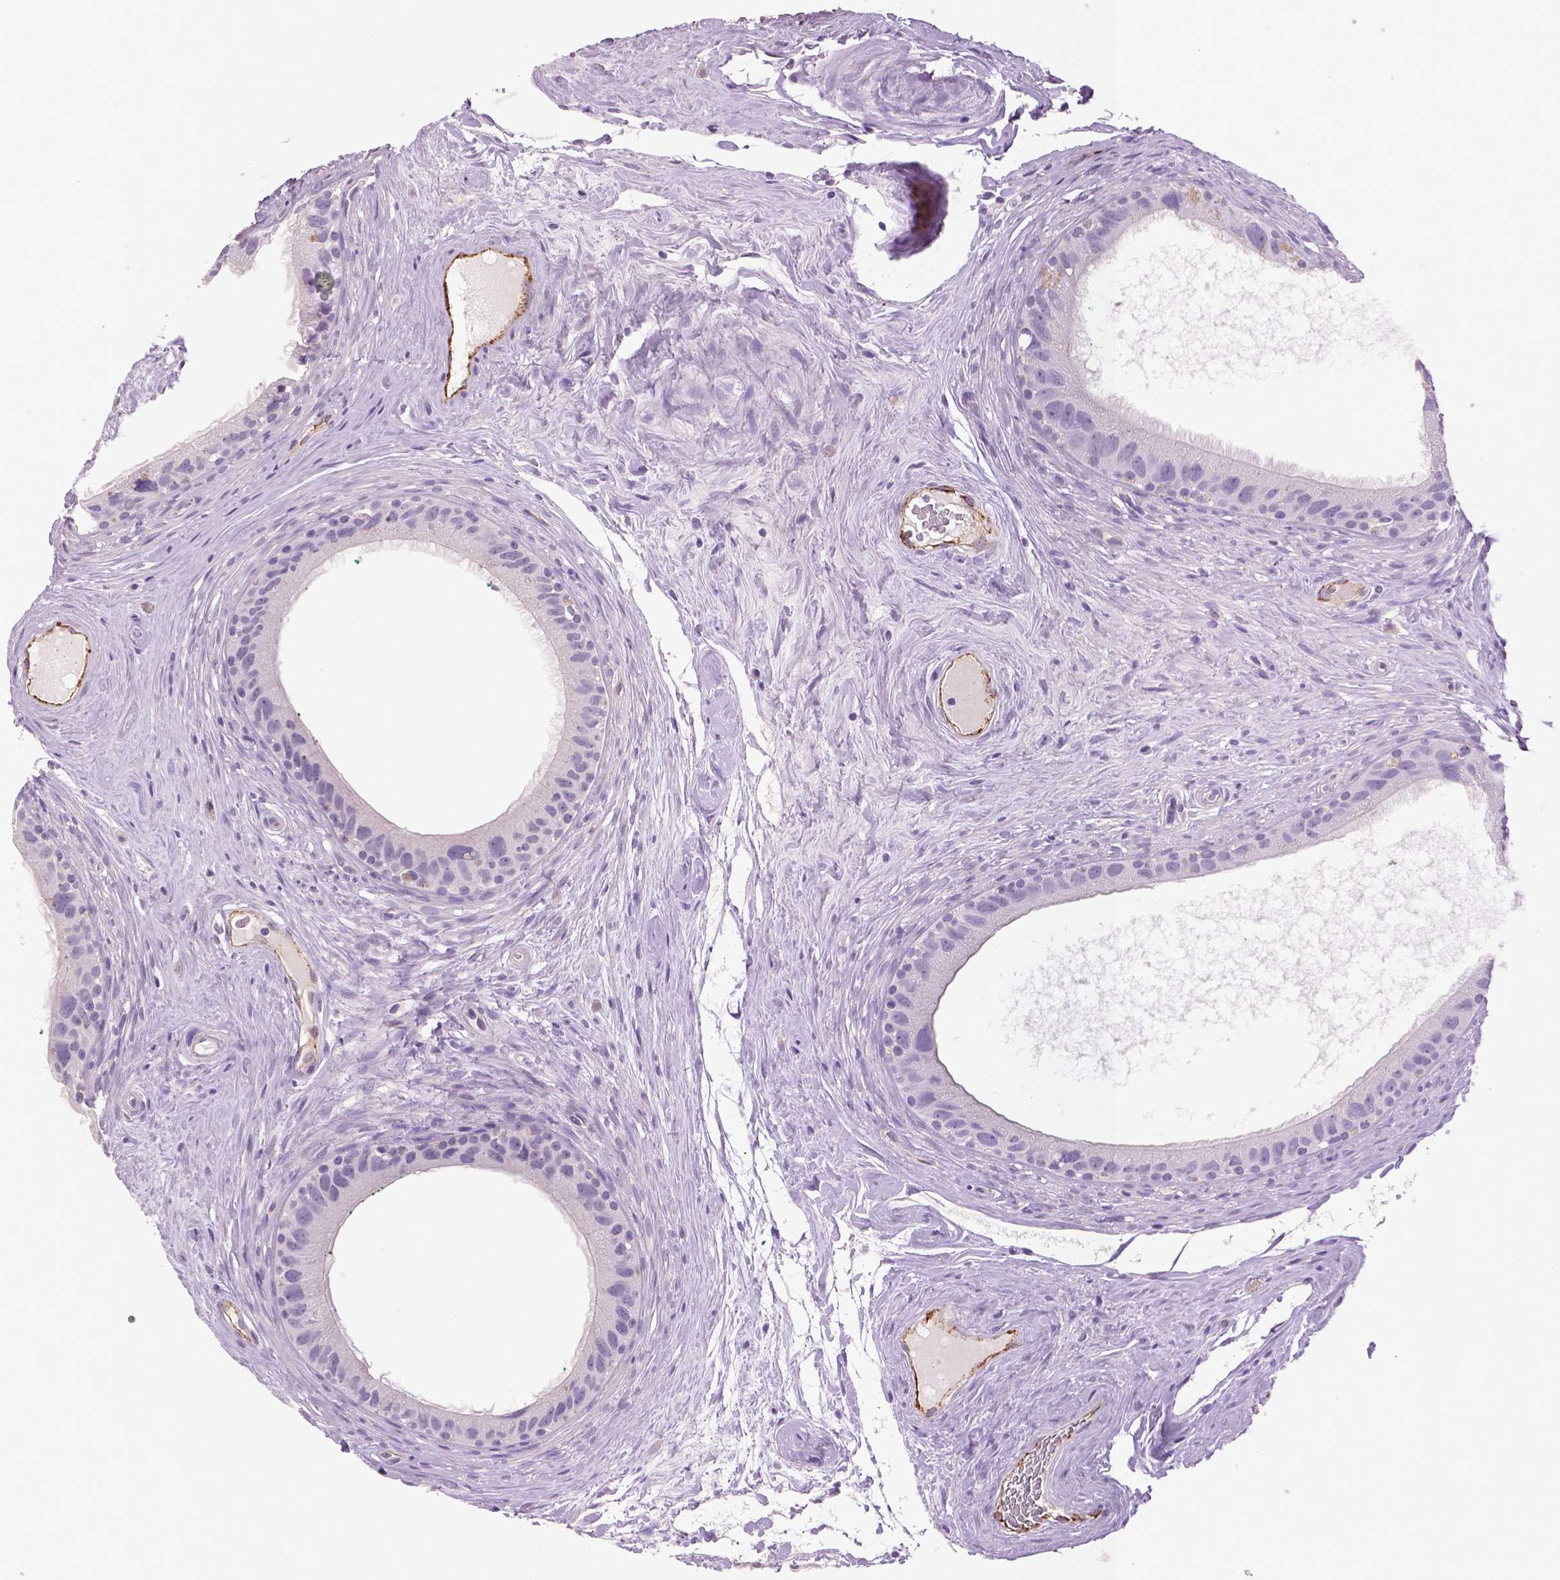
{"staining": {"intensity": "negative", "quantity": "none", "location": "none"}, "tissue": "epididymis", "cell_type": "Glandular cells", "image_type": "normal", "snomed": [{"axis": "morphology", "description": "Normal tissue, NOS"}, {"axis": "topography", "description": "Epididymis"}], "caption": "The IHC histopathology image has no significant expression in glandular cells of epididymis.", "gene": "TSPAN7", "patient": {"sex": "male", "age": 59}}